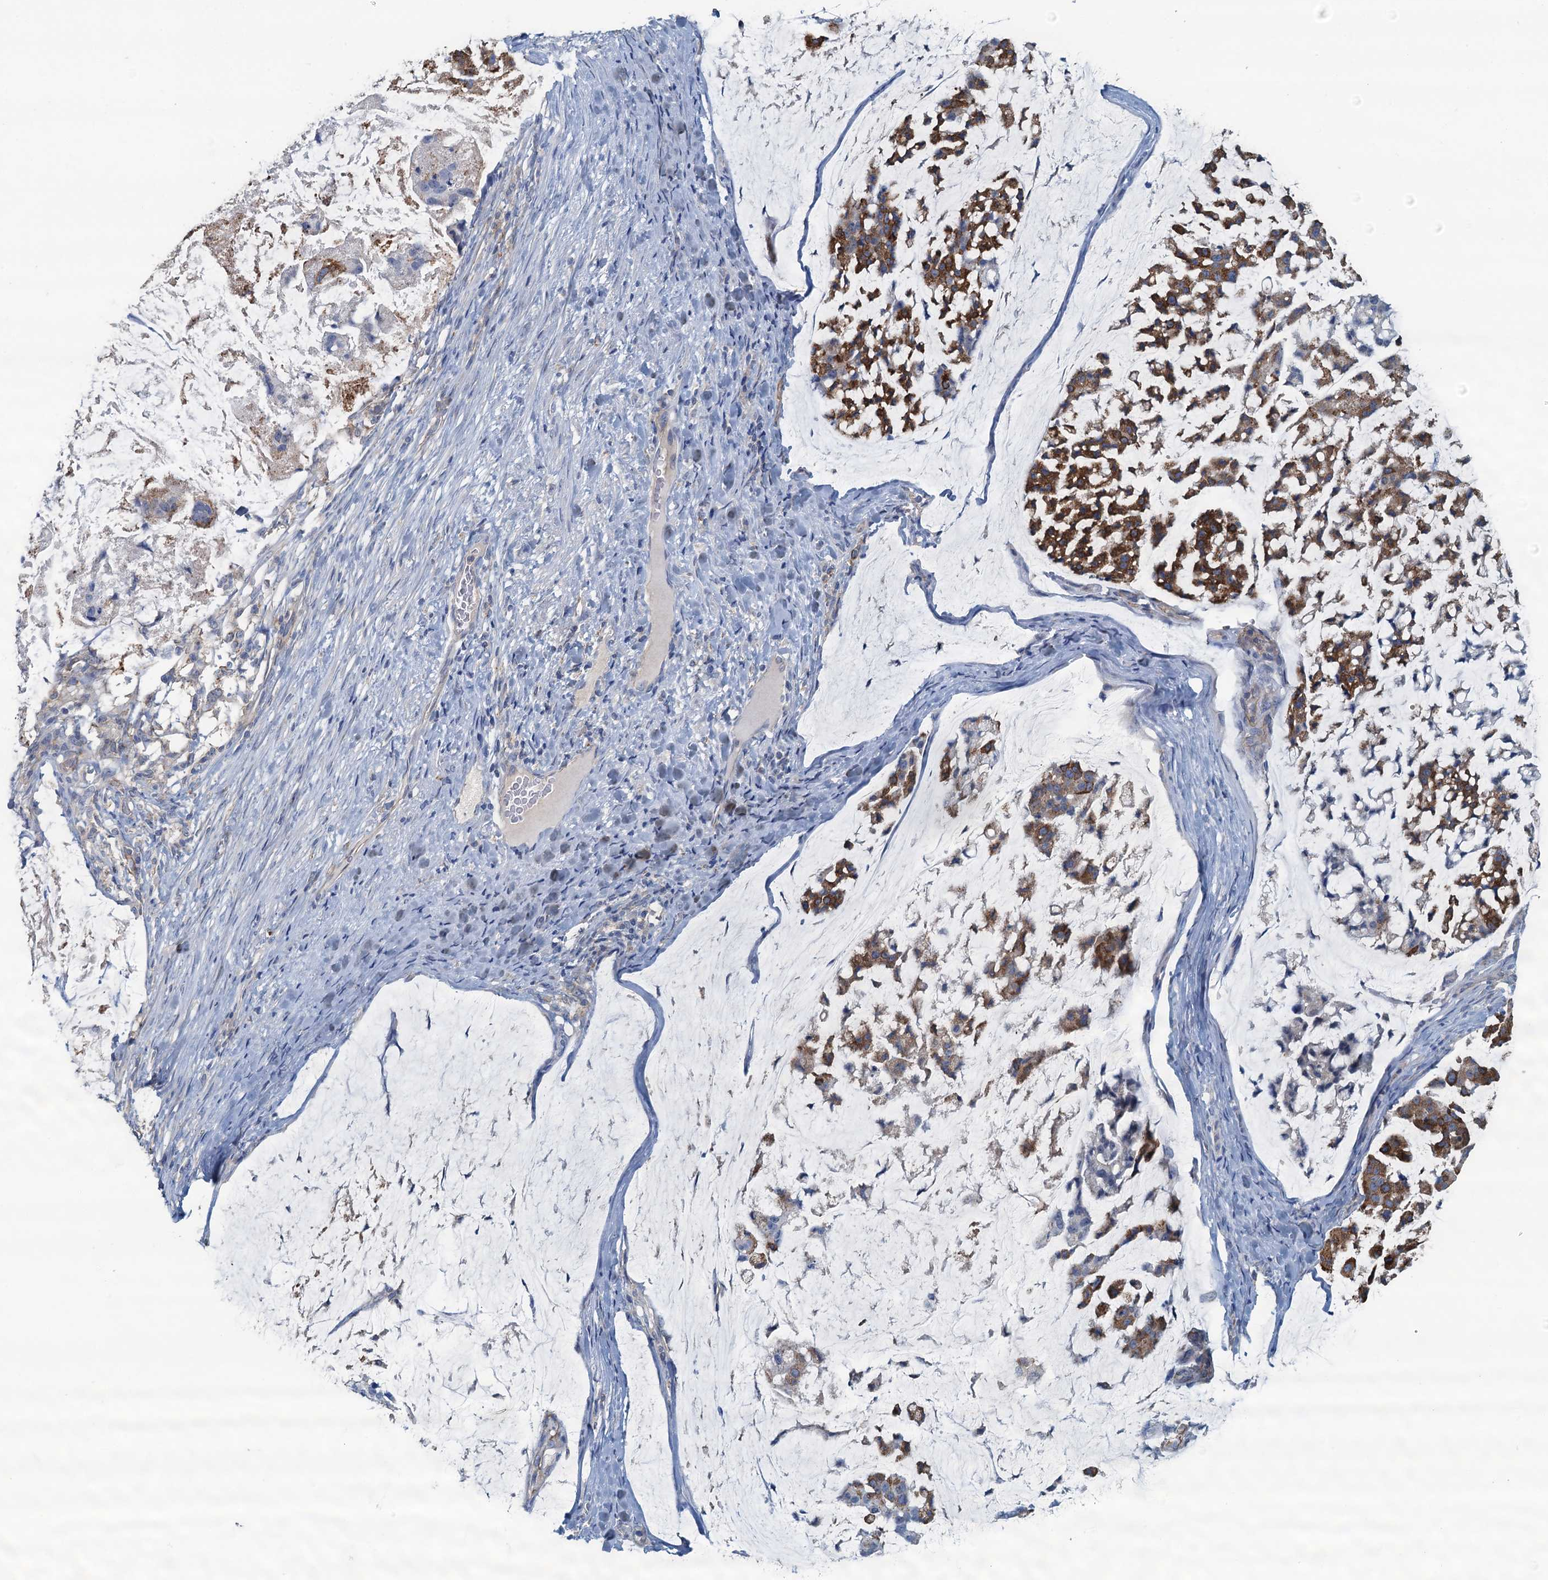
{"staining": {"intensity": "strong", "quantity": ">75%", "location": "cytoplasmic/membranous"}, "tissue": "stomach cancer", "cell_type": "Tumor cells", "image_type": "cancer", "snomed": [{"axis": "morphology", "description": "Adenocarcinoma, NOS"}, {"axis": "topography", "description": "Stomach, lower"}], "caption": "High-power microscopy captured an IHC histopathology image of adenocarcinoma (stomach), revealing strong cytoplasmic/membranous positivity in approximately >75% of tumor cells.", "gene": "THAP10", "patient": {"sex": "male", "age": 67}}